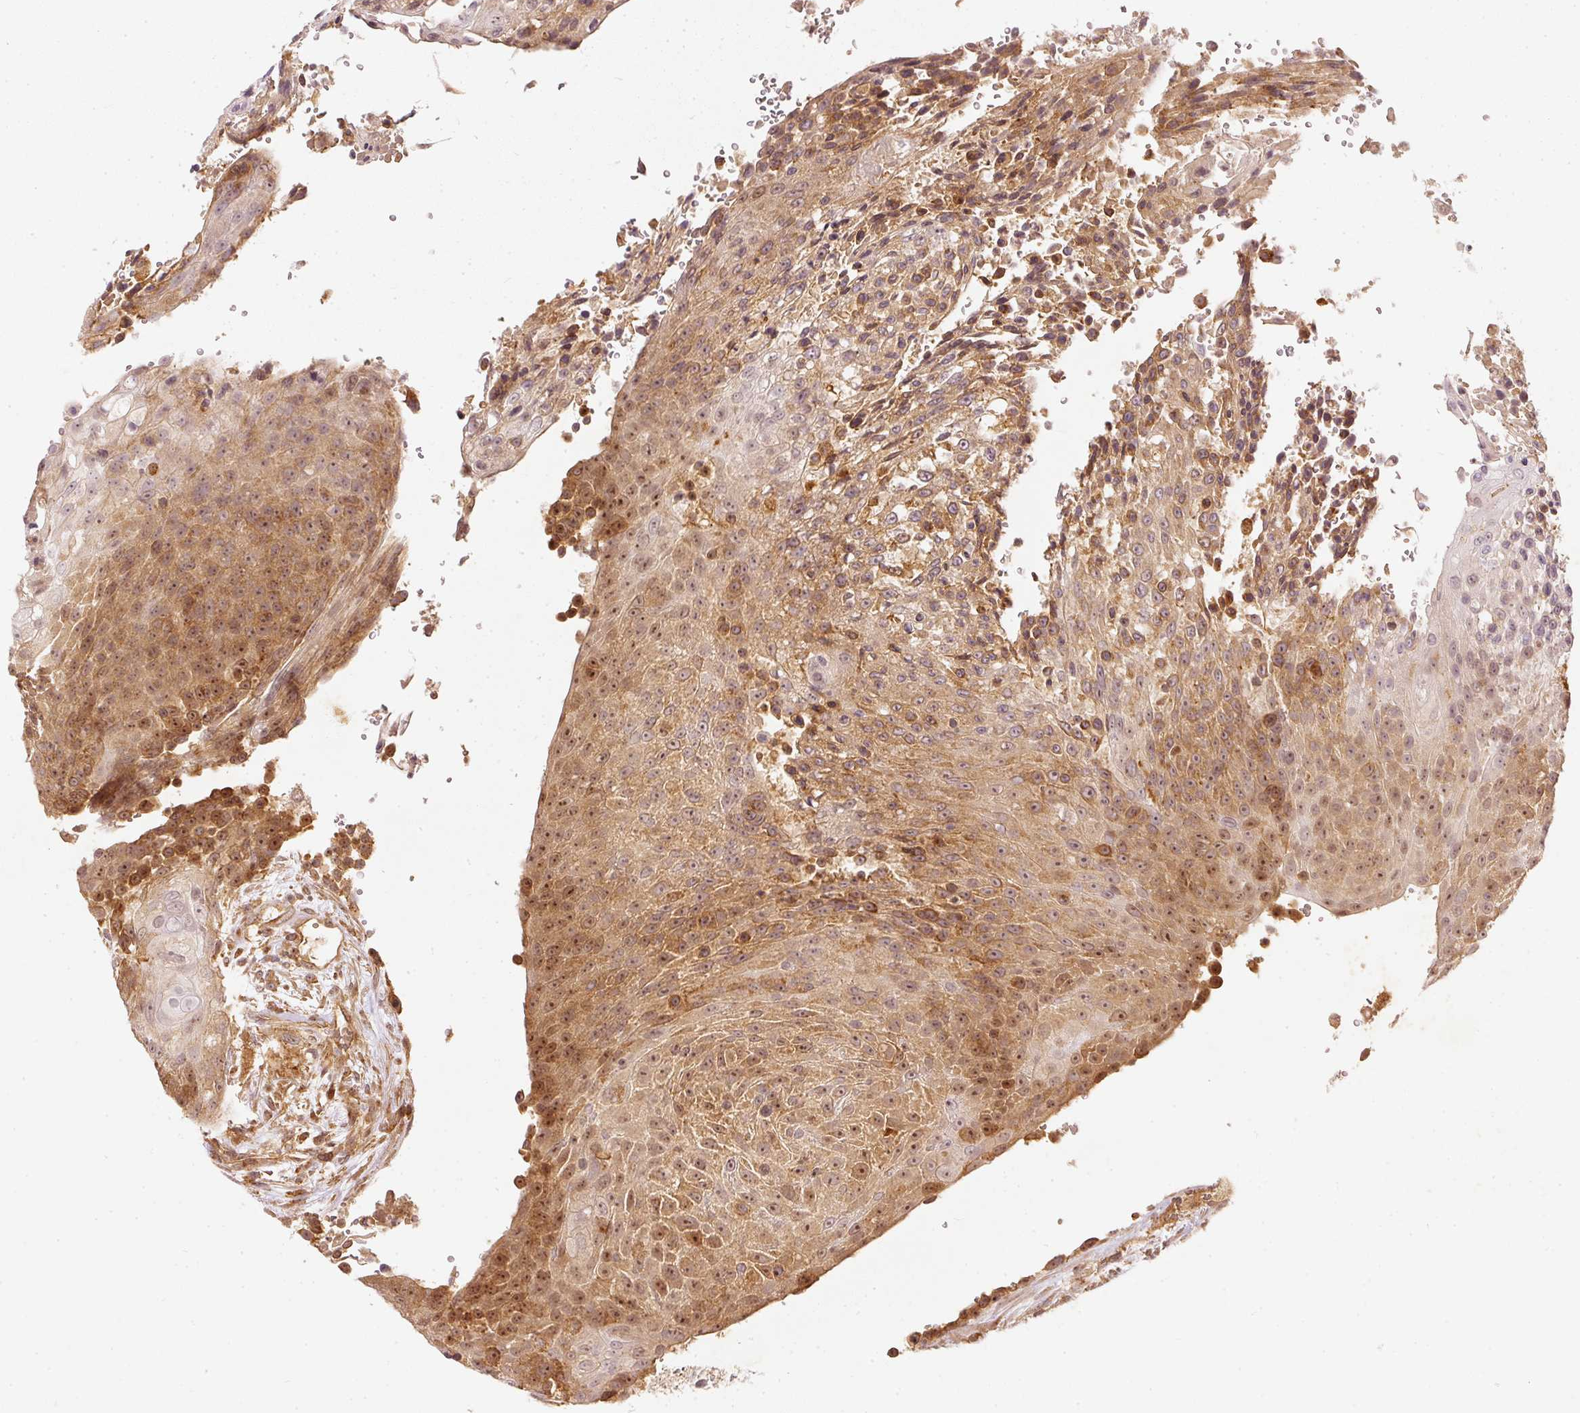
{"staining": {"intensity": "moderate", "quantity": ">75%", "location": "cytoplasmic/membranous,nuclear"}, "tissue": "urothelial cancer", "cell_type": "Tumor cells", "image_type": "cancer", "snomed": [{"axis": "morphology", "description": "Urothelial carcinoma, High grade"}, {"axis": "topography", "description": "Urinary bladder"}], "caption": "Protein staining of urothelial carcinoma (high-grade) tissue displays moderate cytoplasmic/membranous and nuclear expression in approximately >75% of tumor cells. The protein is stained brown, and the nuclei are stained in blue (DAB IHC with brightfield microscopy, high magnification).", "gene": "ZNF580", "patient": {"sex": "female", "age": 63}}